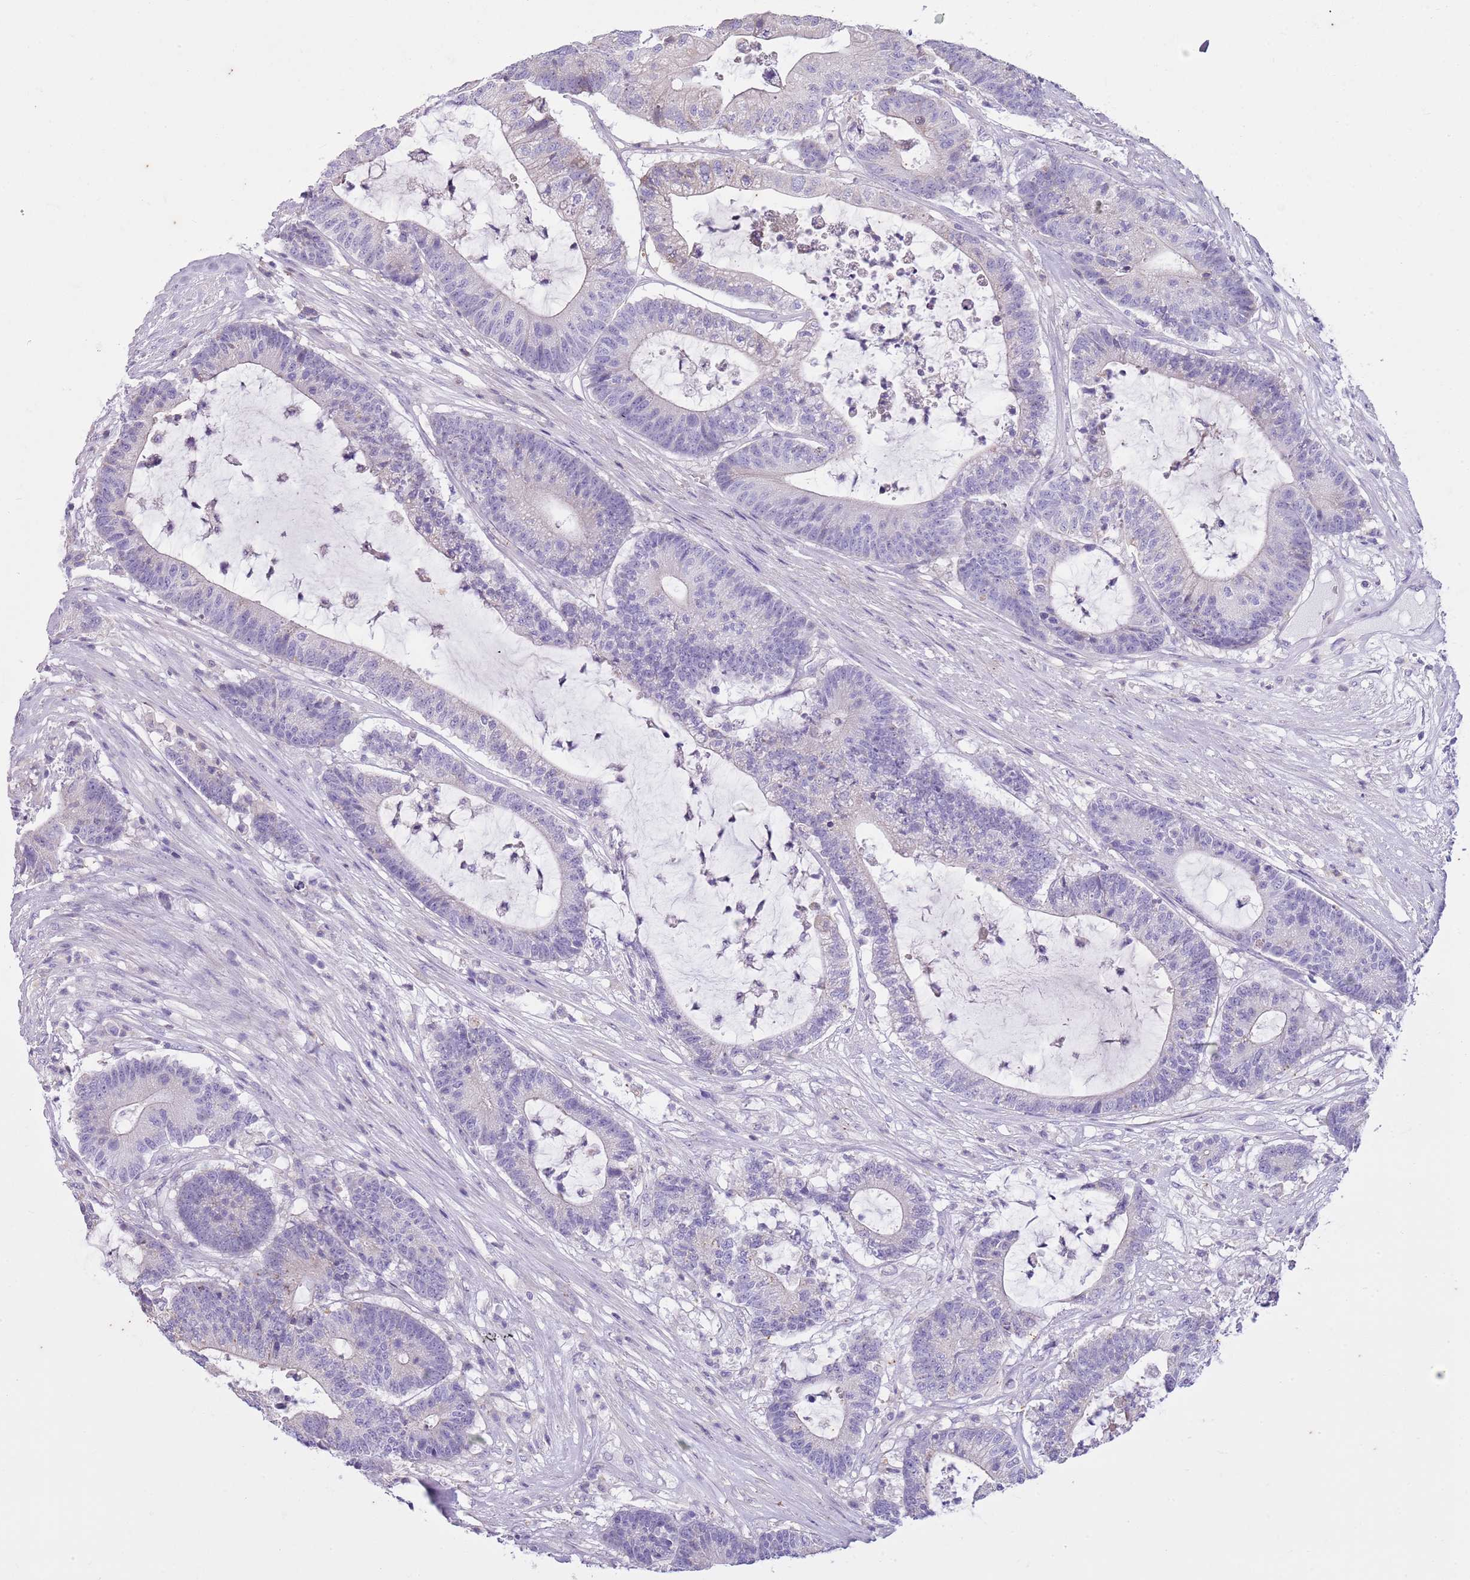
{"staining": {"intensity": "negative", "quantity": "none", "location": "none"}, "tissue": "colorectal cancer", "cell_type": "Tumor cells", "image_type": "cancer", "snomed": [{"axis": "morphology", "description": "Adenocarcinoma, NOS"}, {"axis": "topography", "description": "Colon"}], "caption": "Photomicrograph shows no protein staining in tumor cells of colorectal cancer (adenocarcinoma) tissue.", "gene": "CNPPD1", "patient": {"sex": "female", "age": 84}}